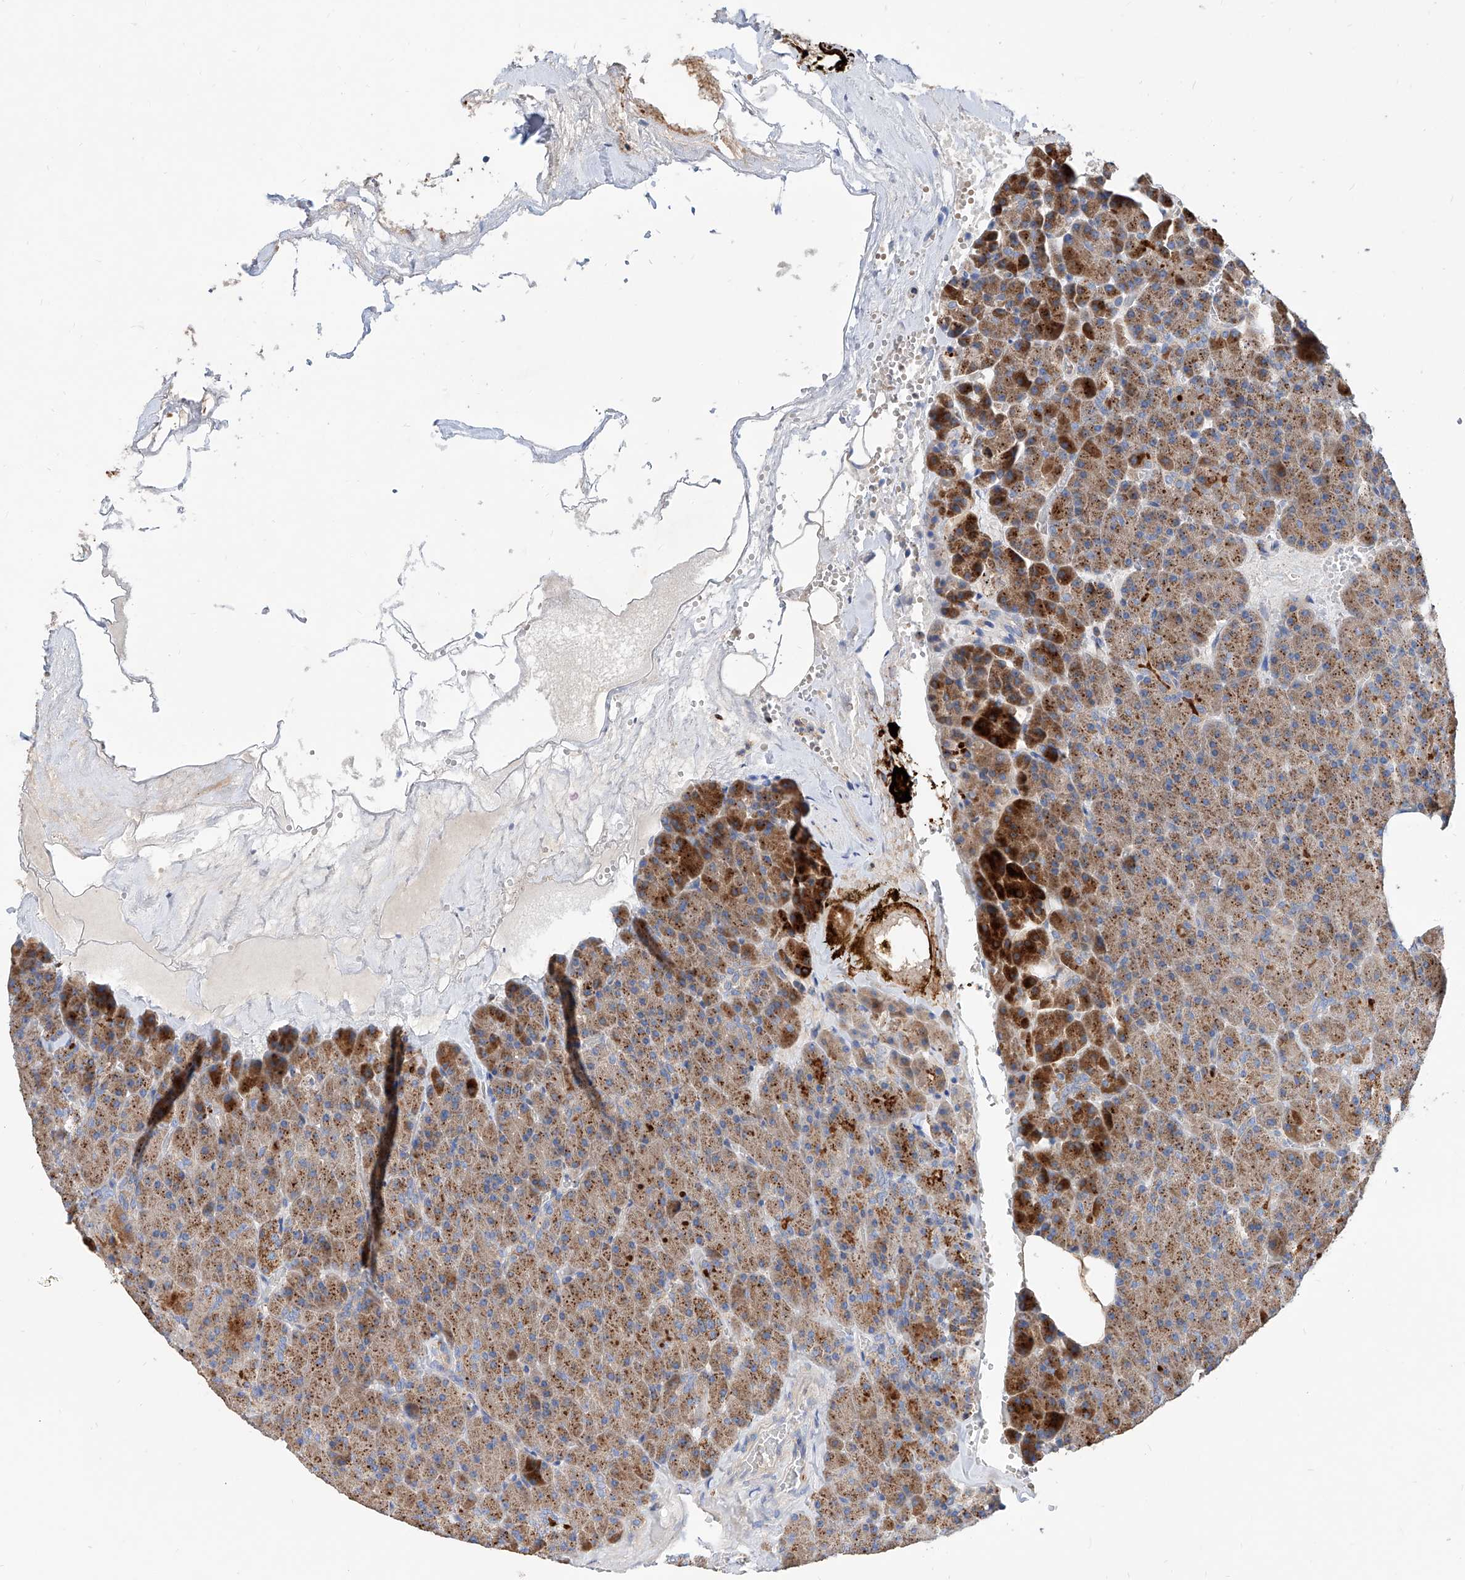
{"staining": {"intensity": "moderate", "quantity": ">75%", "location": "cytoplasmic/membranous"}, "tissue": "pancreas", "cell_type": "Exocrine glandular cells", "image_type": "normal", "snomed": [{"axis": "morphology", "description": "Normal tissue, NOS"}, {"axis": "morphology", "description": "Carcinoid, malignant, NOS"}, {"axis": "topography", "description": "Pancreas"}], "caption": "Benign pancreas shows moderate cytoplasmic/membranous expression in approximately >75% of exocrine glandular cells, visualized by immunohistochemistry.", "gene": "CPNE5", "patient": {"sex": "female", "age": 35}}